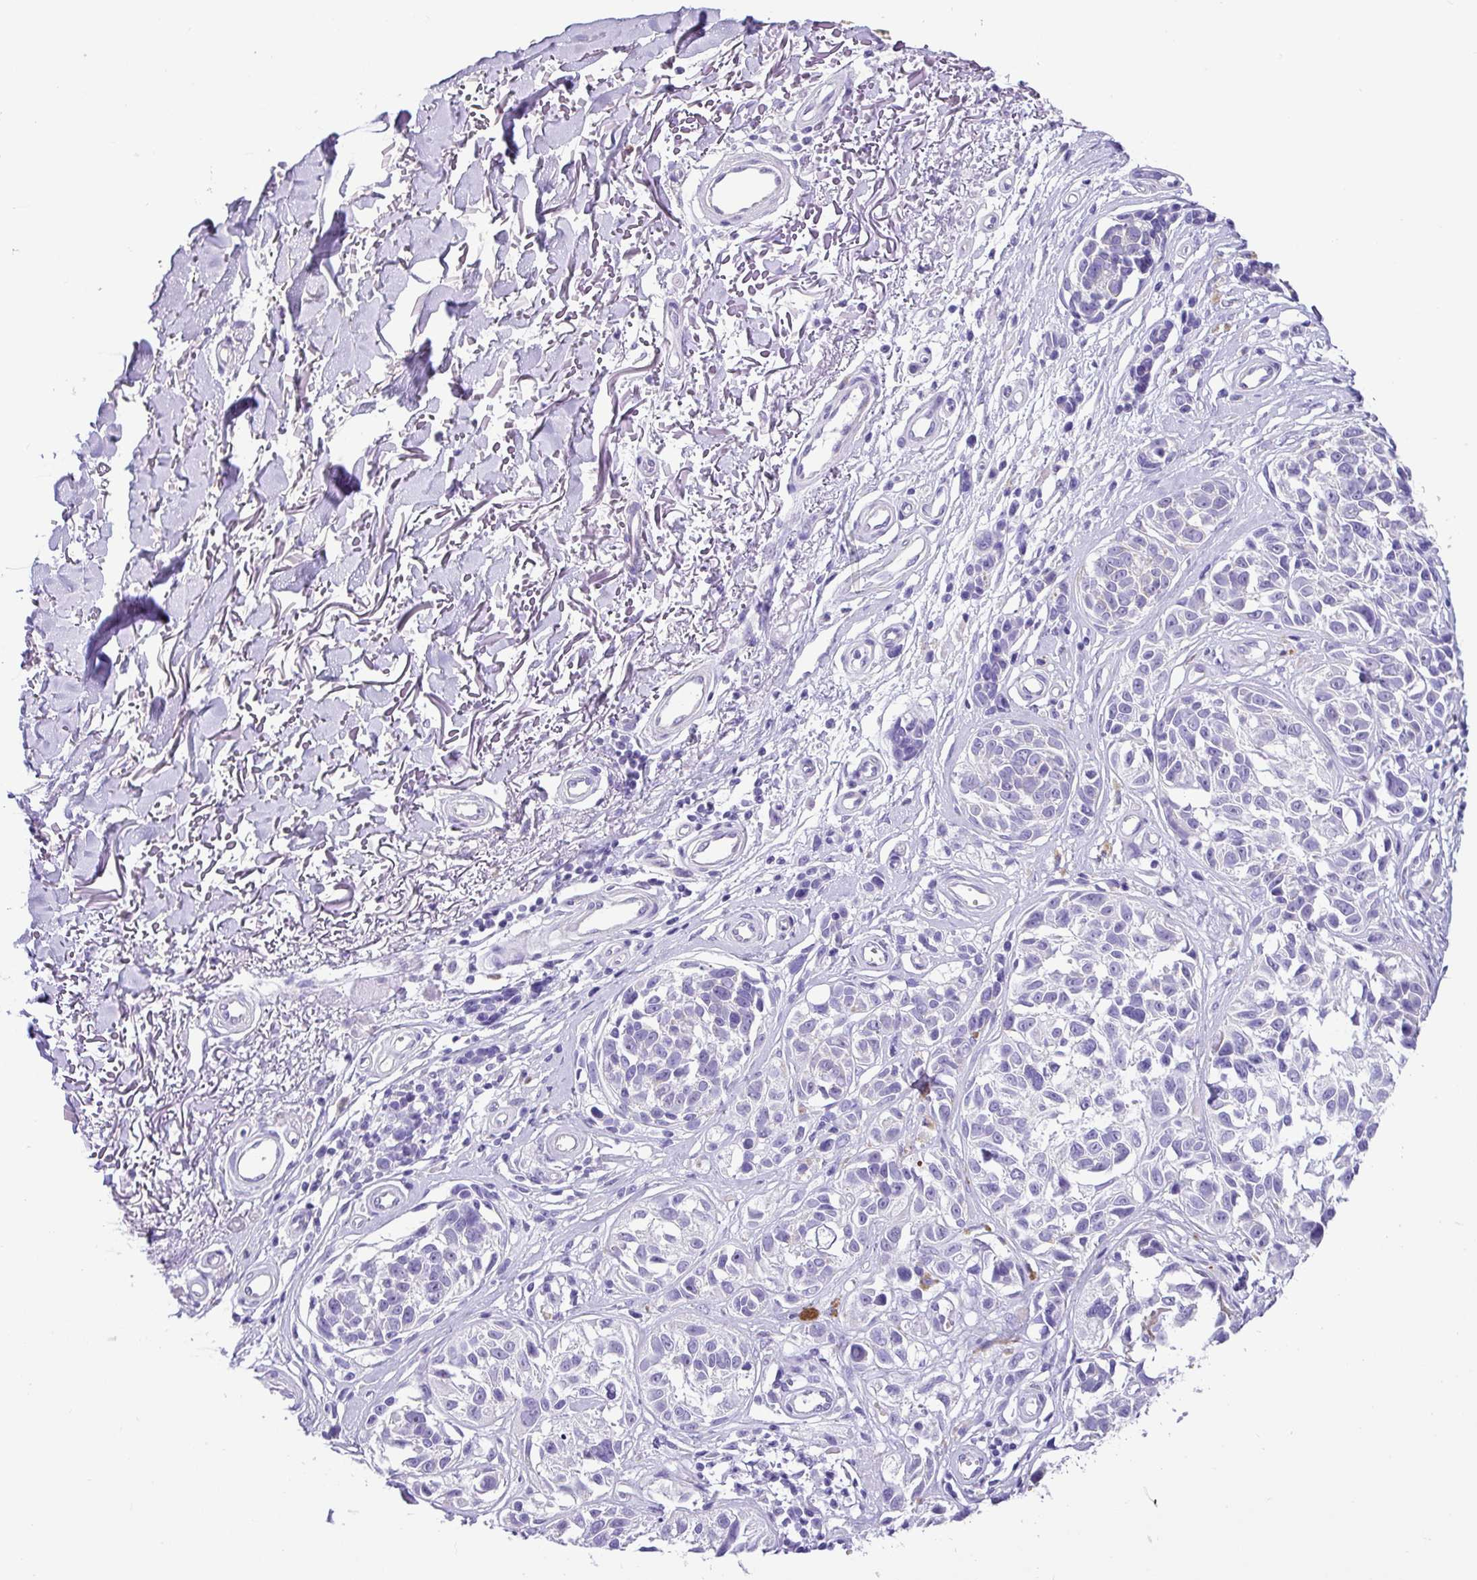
{"staining": {"intensity": "negative", "quantity": "none", "location": "none"}, "tissue": "melanoma", "cell_type": "Tumor cells", "image_type": "cancer", "snomed": [{"axis": "morphology", "description": "Malignant melanoma, NOS"}, {"axis": "topography", "description": "Skin"}], "caption": "Histopathology image shows no protein staining in tumor cells of malignant melanoma tissue.", "gene": "SH2D3C", "patient": {"sex": "male", "age": 73}}